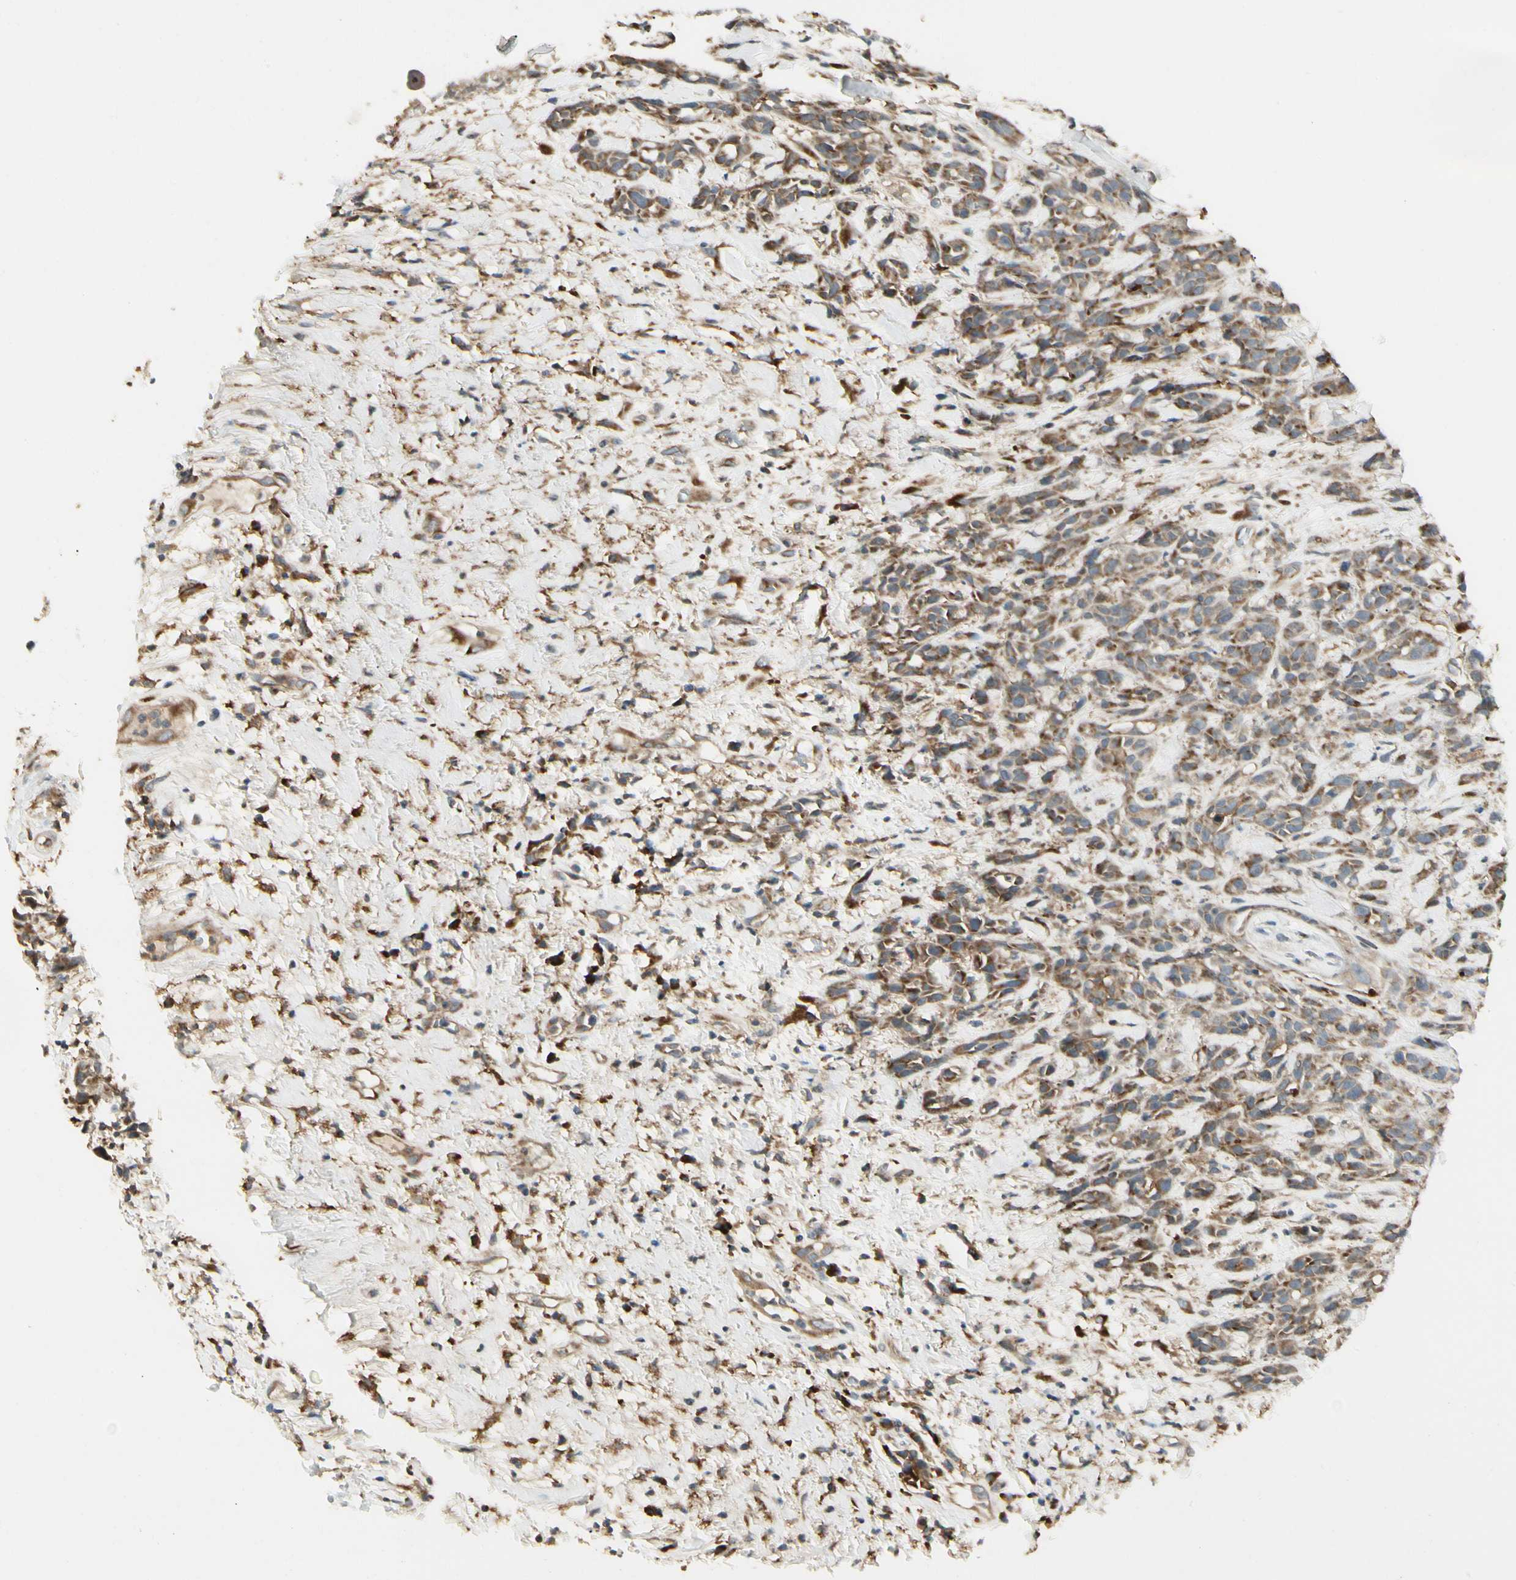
{"staining": {"intensity": "moderate", "quantity": ">75%", "location": "cytoplasmic/membranous"}, "tissue": "head and neck cancer", "cell_type": "Tumor cells", "image_type": "cancer", "snomed": [{"axis": "morphology", "description": "Squamous cell carcinoma, NOS"}, {"axis": "topography", "description": "Head-Neck"}], "caption": "Head and neck cancer tissue demonstrates moderate cytoplasmic/membranous expression in approximately >75% of tumor cells", "gene": "FNDC3B", "patient": {"sex": "male", "age": 62}}